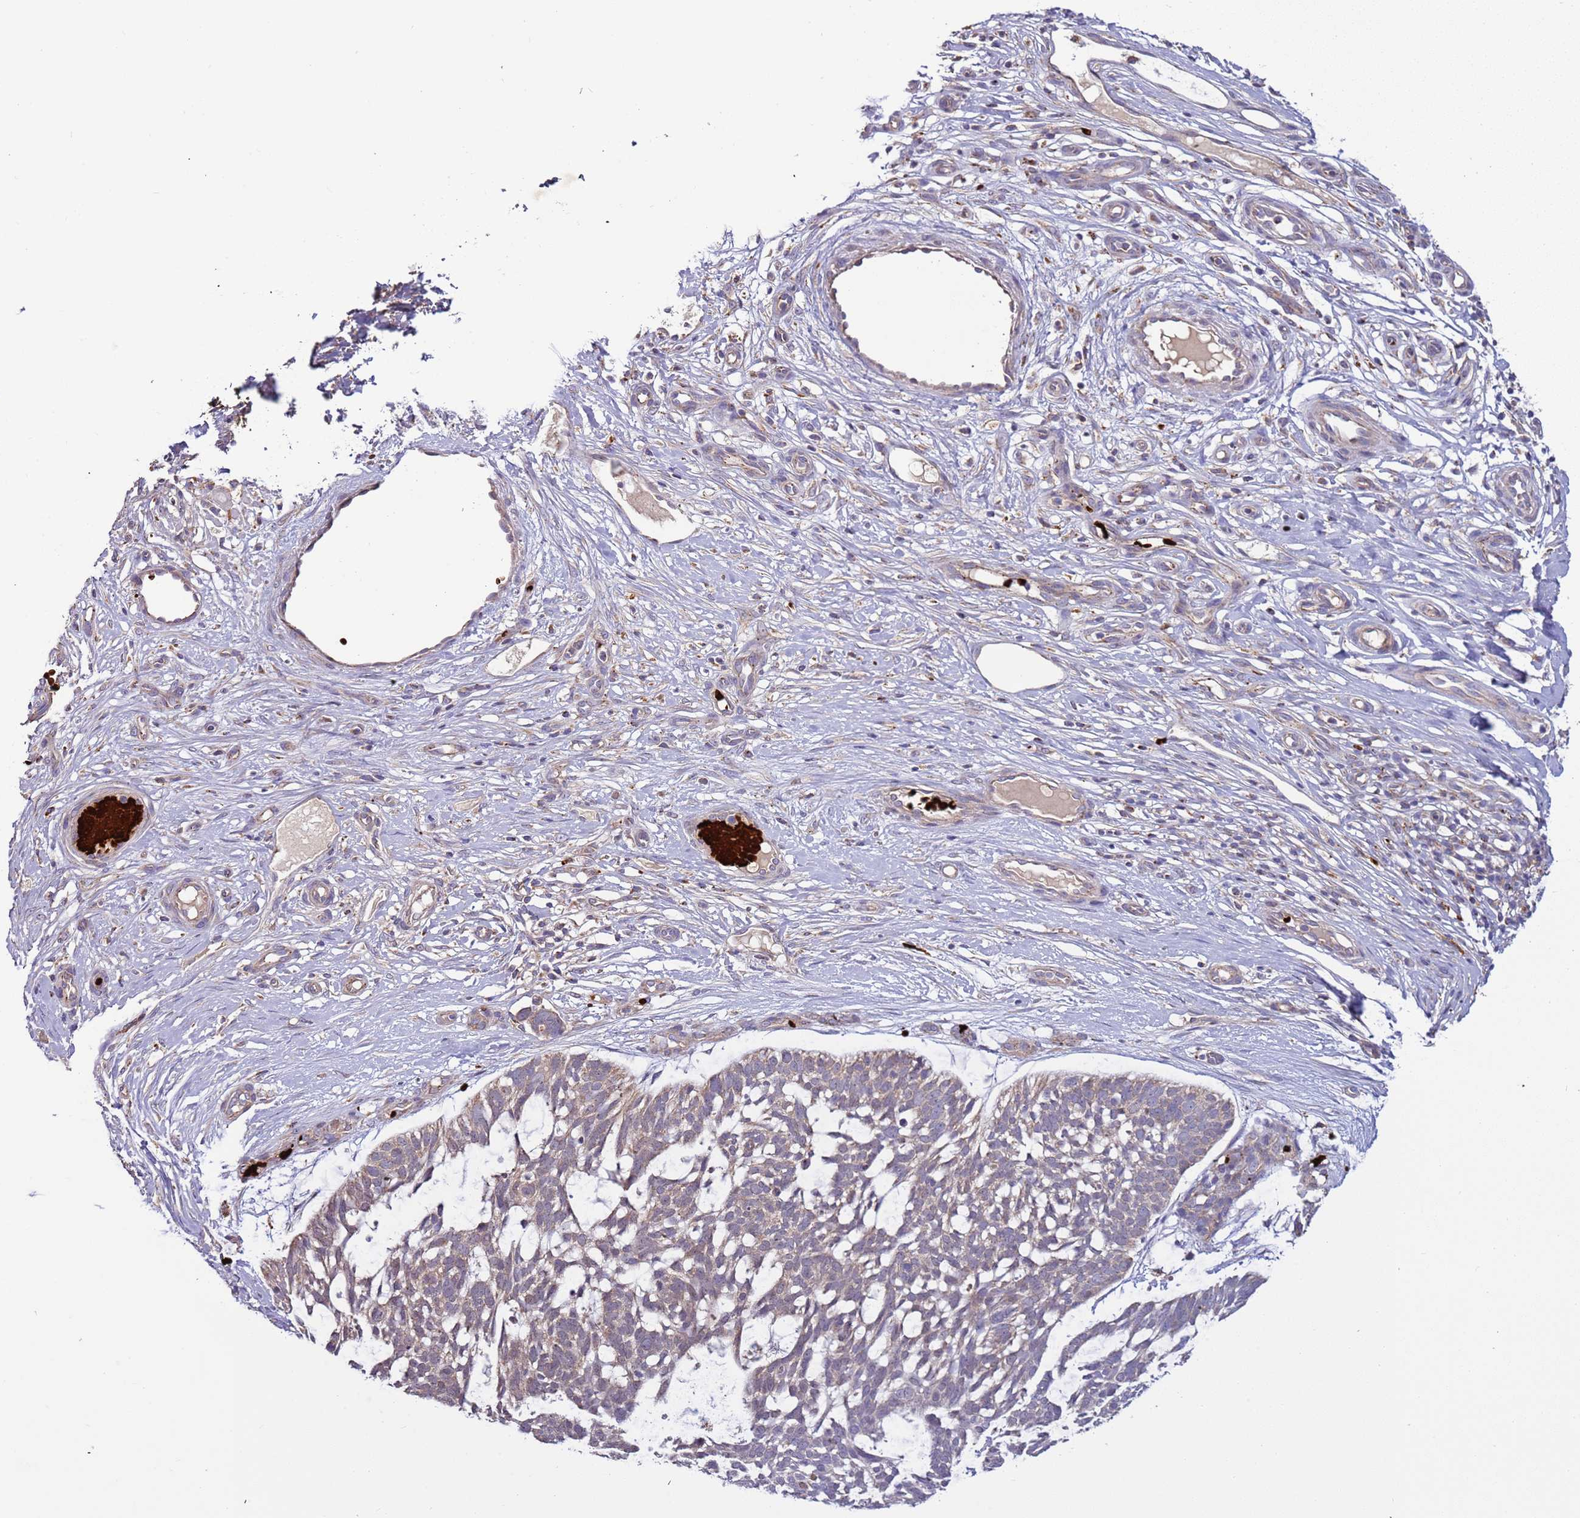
{"staining": {"intensity": "weak", "quantity": "25%-75%", "location": "cytoplasmic/membranous"}, "tissue": "skin cancer", "cell_type": "Tumor cells", "image_type": "cancer", "snomed": [{"axis": "morphology", "description": "Basal cell carcinoma"}, {"axis": "topography", "description": "Skin"}], "caption": "Skin cancer stained for a protein (brown) exhibits weak cytoplasmic/membranous positive positivity in approximately 25%-75% of tumor cells.", "gene": "VPS36", "patient": {"sex": "male", "age": 88}}